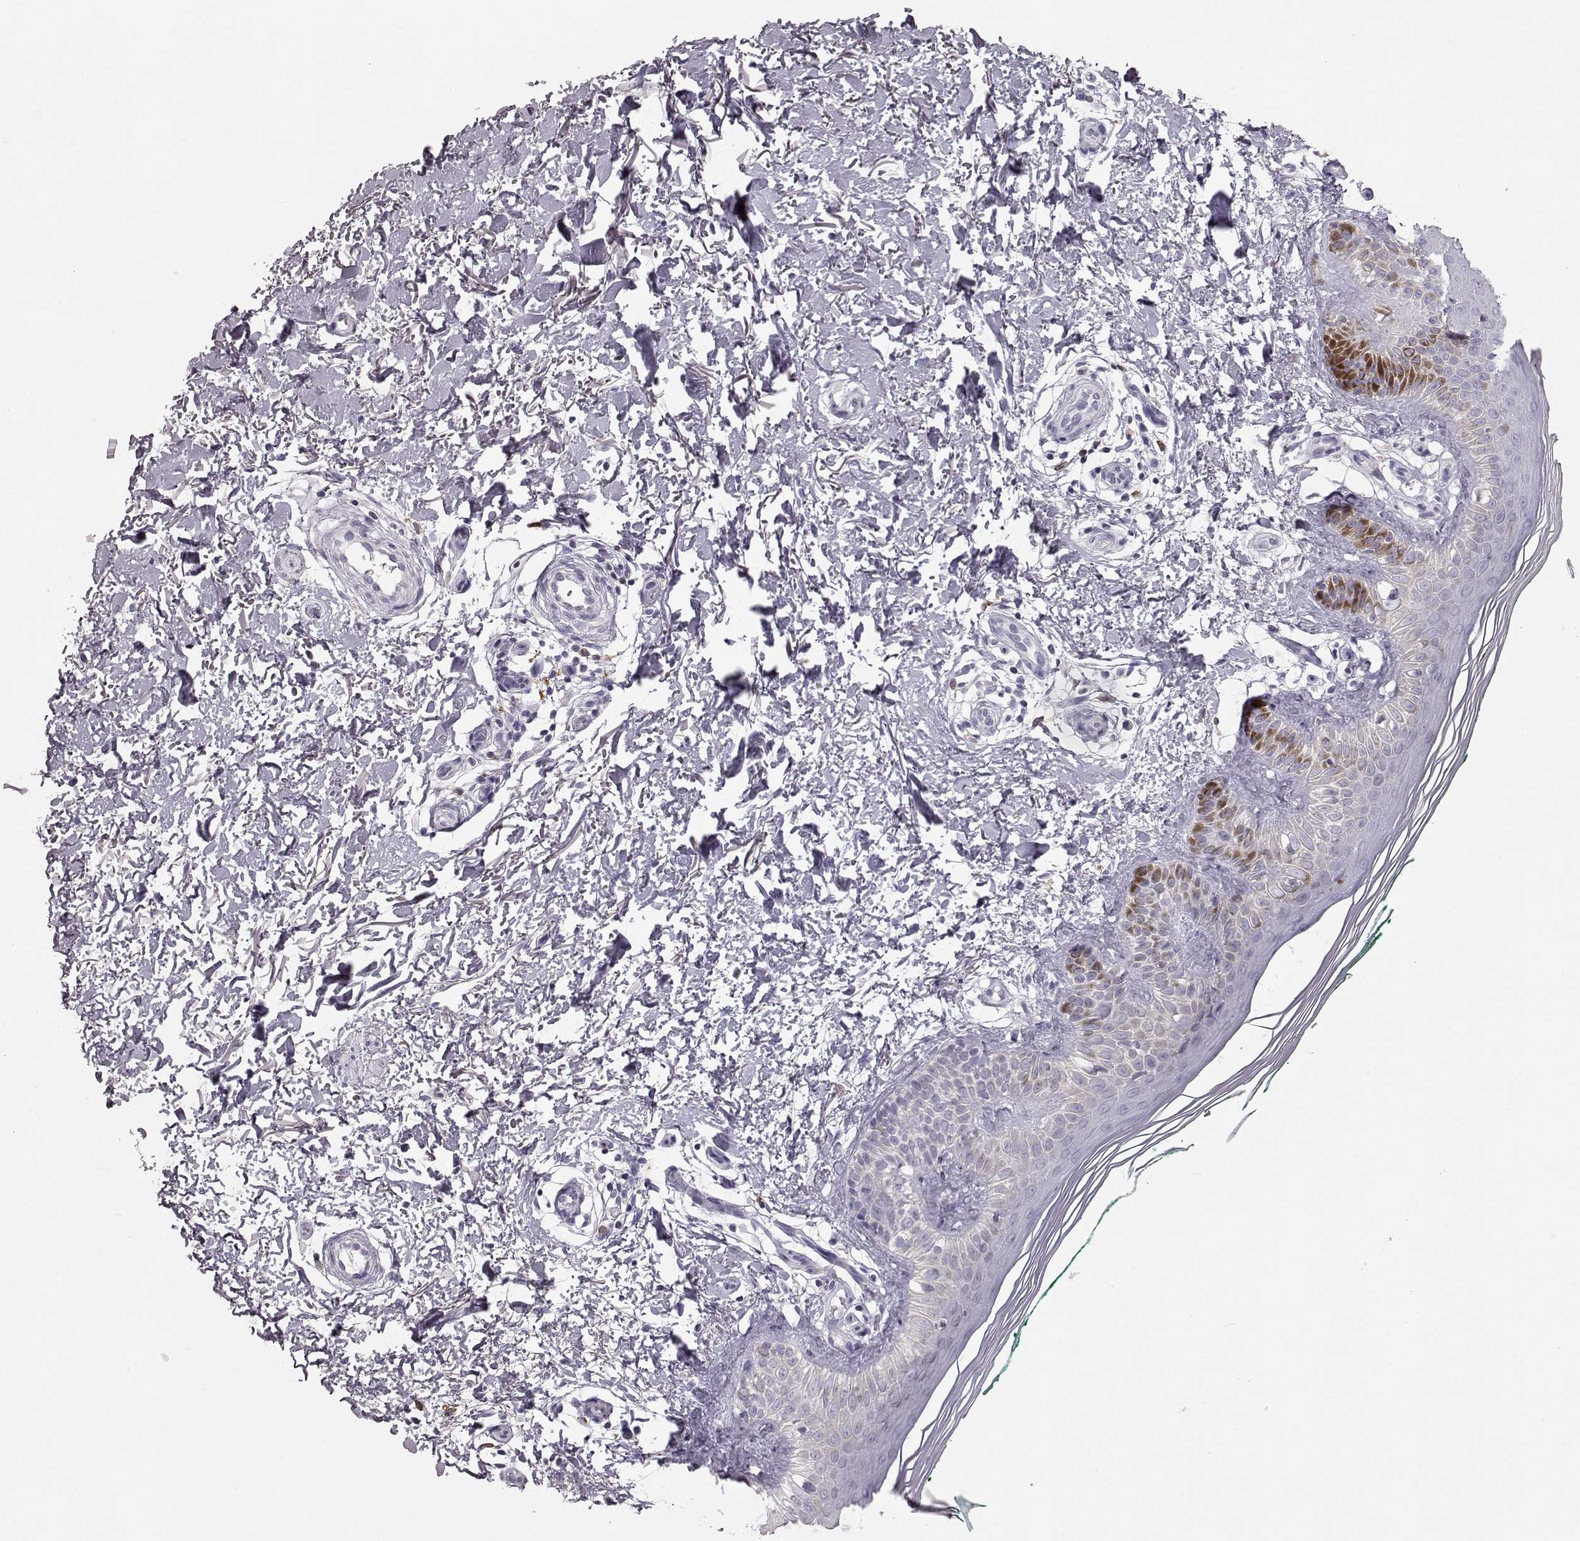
{"staining": {"intensity": "negative", "quantity": "none", "location": "none"}, "tissue": "skin", "cell_type": "Fibroblasts", "image_type": "normal", "snomed": [{"axis": "morphology", "description": "Normal tissue, NOS"}, {"axis": "morphology", "description": "Inflammation, NOS"}, {"axis": "morphology", "description": "Fibrosis, NOS"}, {"axis": "topography", "description": "Skin"}], "caption": "The photomicrograph displays no staining of fibroblasts in unremarkable skin. Nuclei are stained in blue.", "gene": "ELOVL5", "patient": {"sex": "male", "age": 71}}